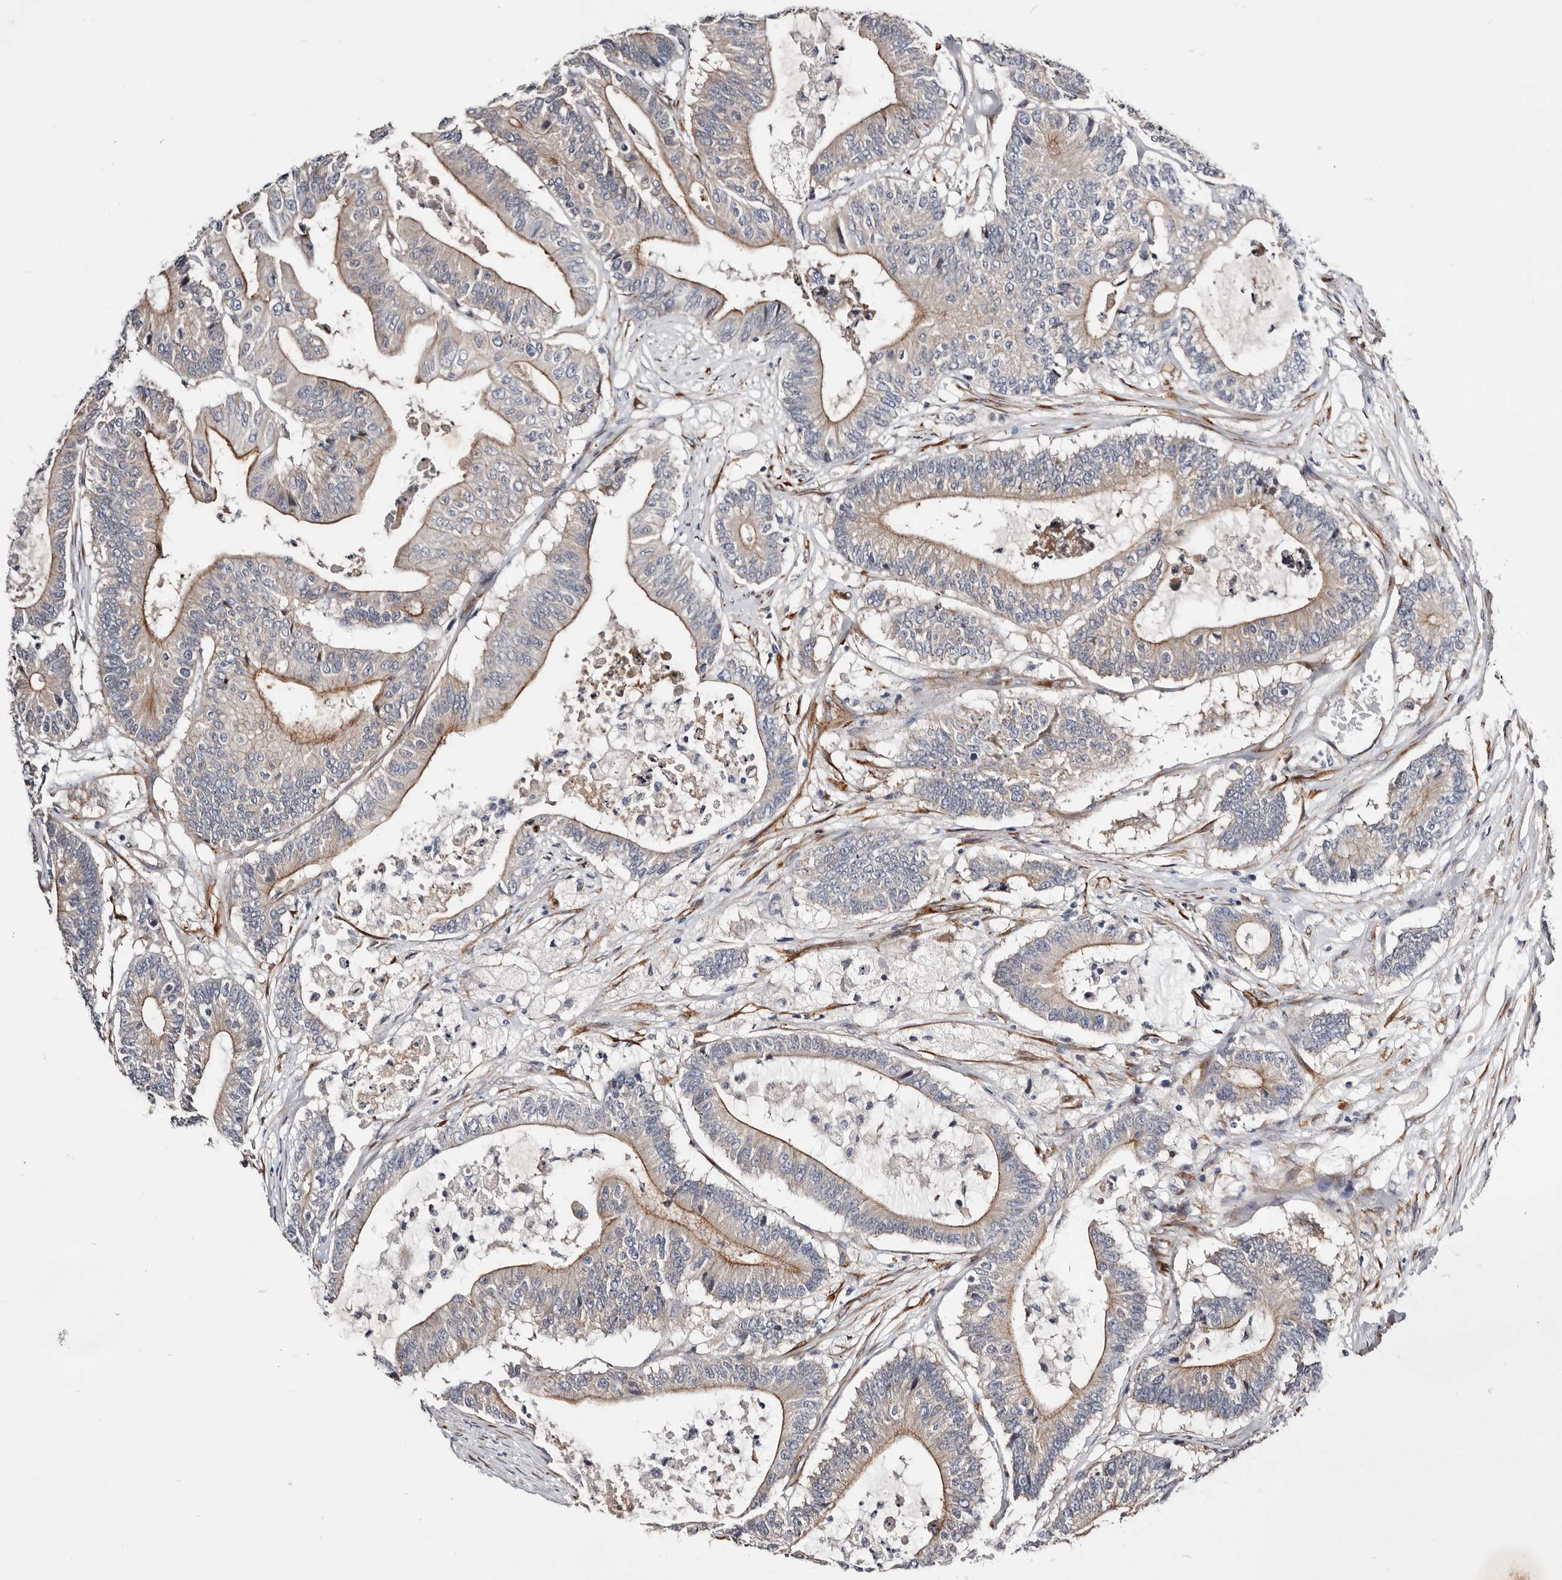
{"staining": {"intensity": "moderate", "quantity": "25%-75%", "location": "cytoplasmic/membranous"}, "tissue": "colorectal cancer", "cell_type": "Tumor cells", "image_type": "cancer", "snomed": [{"axis": "morphology", "description": "Adenocarcinoma, NOS"}, {"axis": "topography", "description": "Colon"}], "caption": "The immunohistochemical stain labels moderate cytoplasmic/membranous expression in tumor cells of colorectal cancer (adenocarcinoma) tissue.", "gene": "USH1C", "patient": {"sex": "female", "age": 84}}